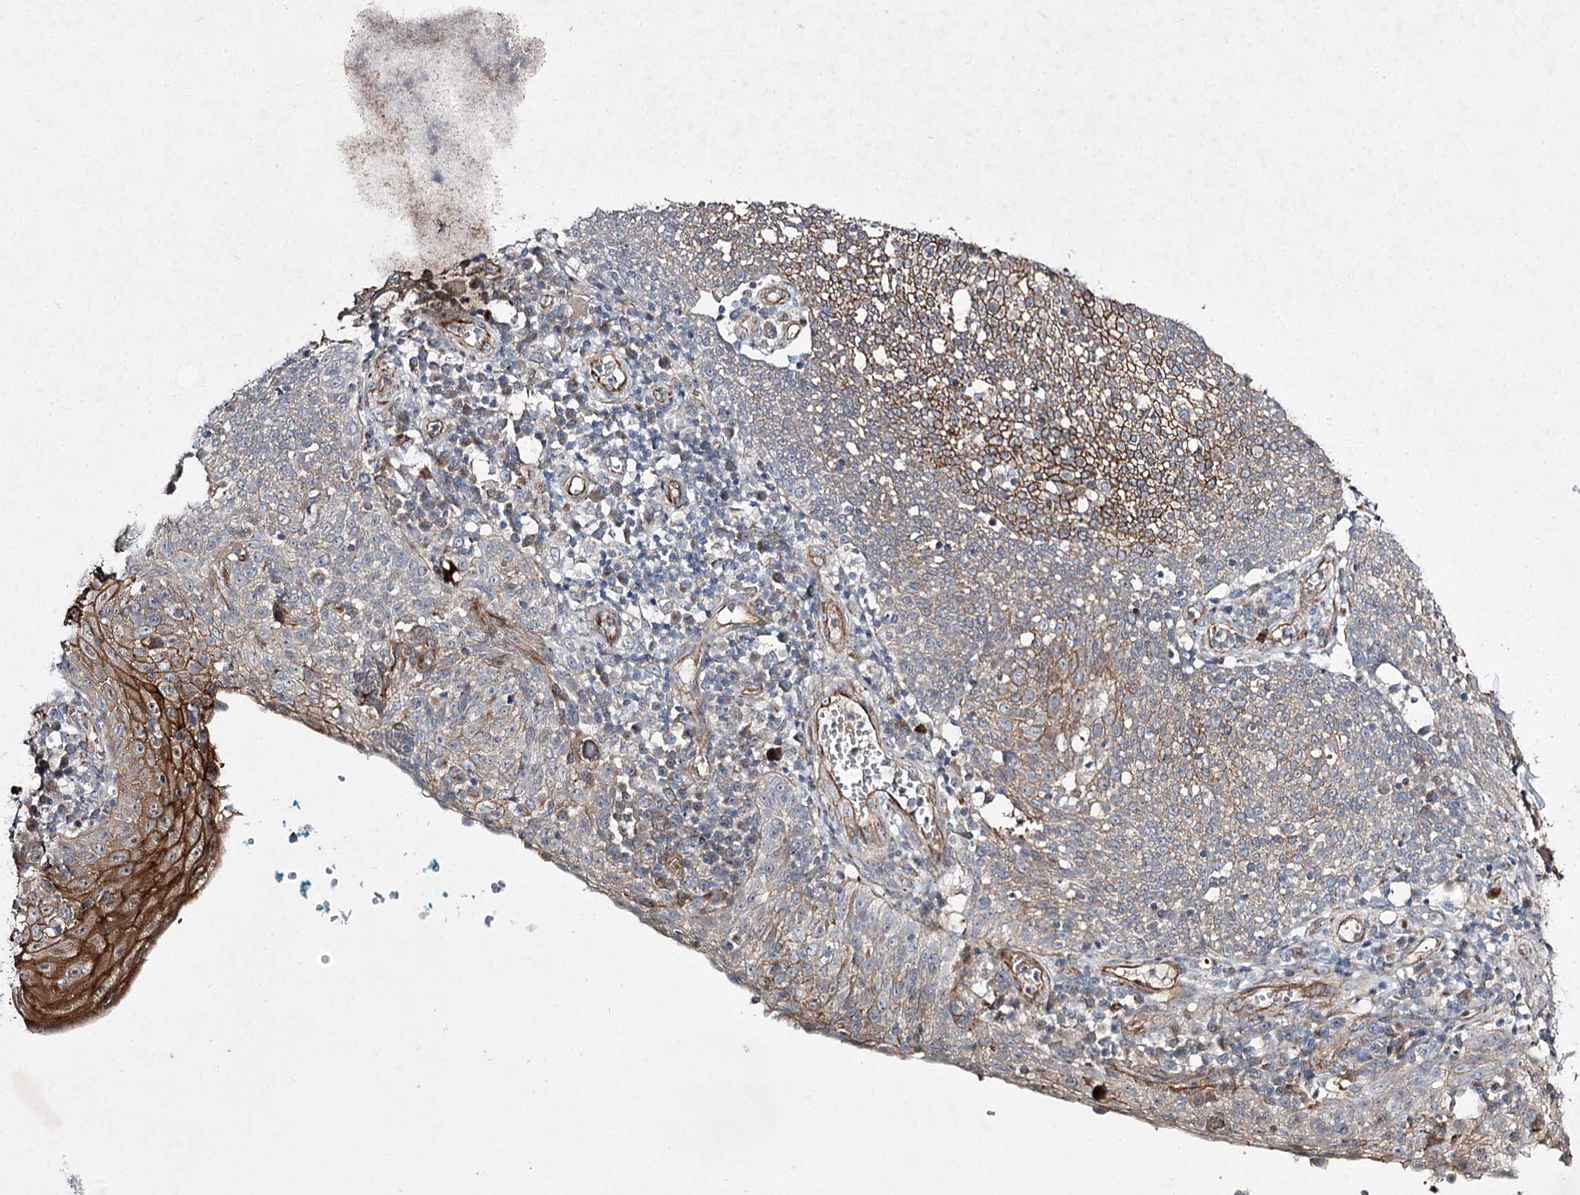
{"staining": {"intensity": "moderate", "quantity": "<25%", "location": "cytoplasmic/membranous"}, "tissue": "cervical cancer", "cell_type": "Tumor cells", "image_type": "cancer", "snomed": [{"axis": "morphology", "description": "Squamous cell carcinoma, NOS"}, {"axis": "topography", "description": "Cervix"}], "caption": "IHC photomicrograph of cervical cancer stained for a protein (brown), which shows low levels of moderate cytoplasmic/membranous positivity in approximately <25% of tumor cells.", "gene": "KIAA0825", "patient": {"sex": "female", "age": 34}}